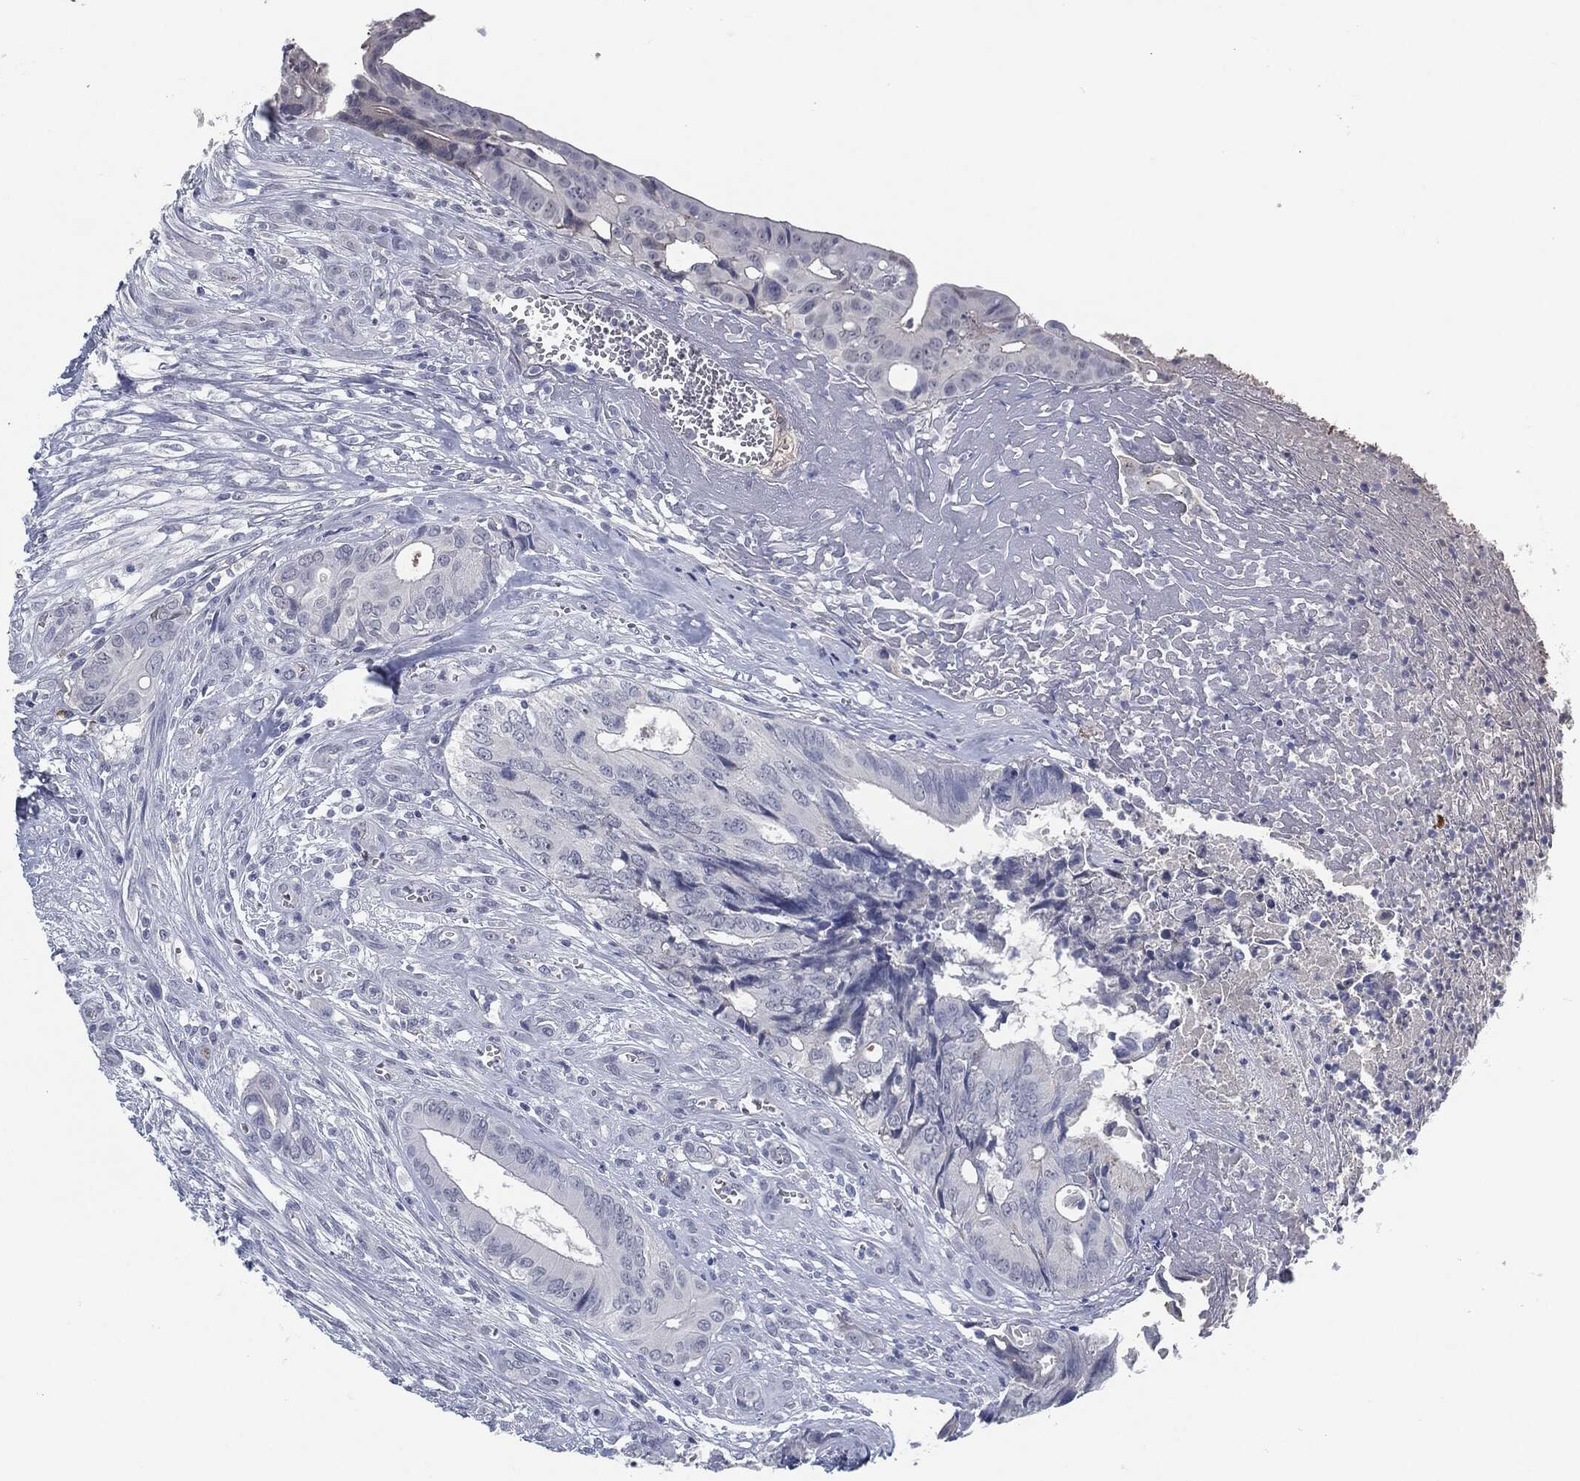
{"staining": {"intensity": "negative", "quantity": "none", "location": "none"}, "tissue": "colorectal cancer", "cell_type": "Tumor cells", "image_type": "cancer", "snomed": [{"axis": "morphology", "description": "Normal tissue, NOS"}, {"axis": "morphology", "description": "Adenocarcinoma, NOS"}, {"axis": "topography", "description": "Colon"}], "caption": "Immunohistochemical staining of human adenocarcinoma (colorectal) demonstrates no significant positivity in tumor cells. (DAB (3,3'-diaminobenzidine) immunohistochemistry, high magnification).", "gene": "MST1", "patient": {"sex": "male", "age": 65}}